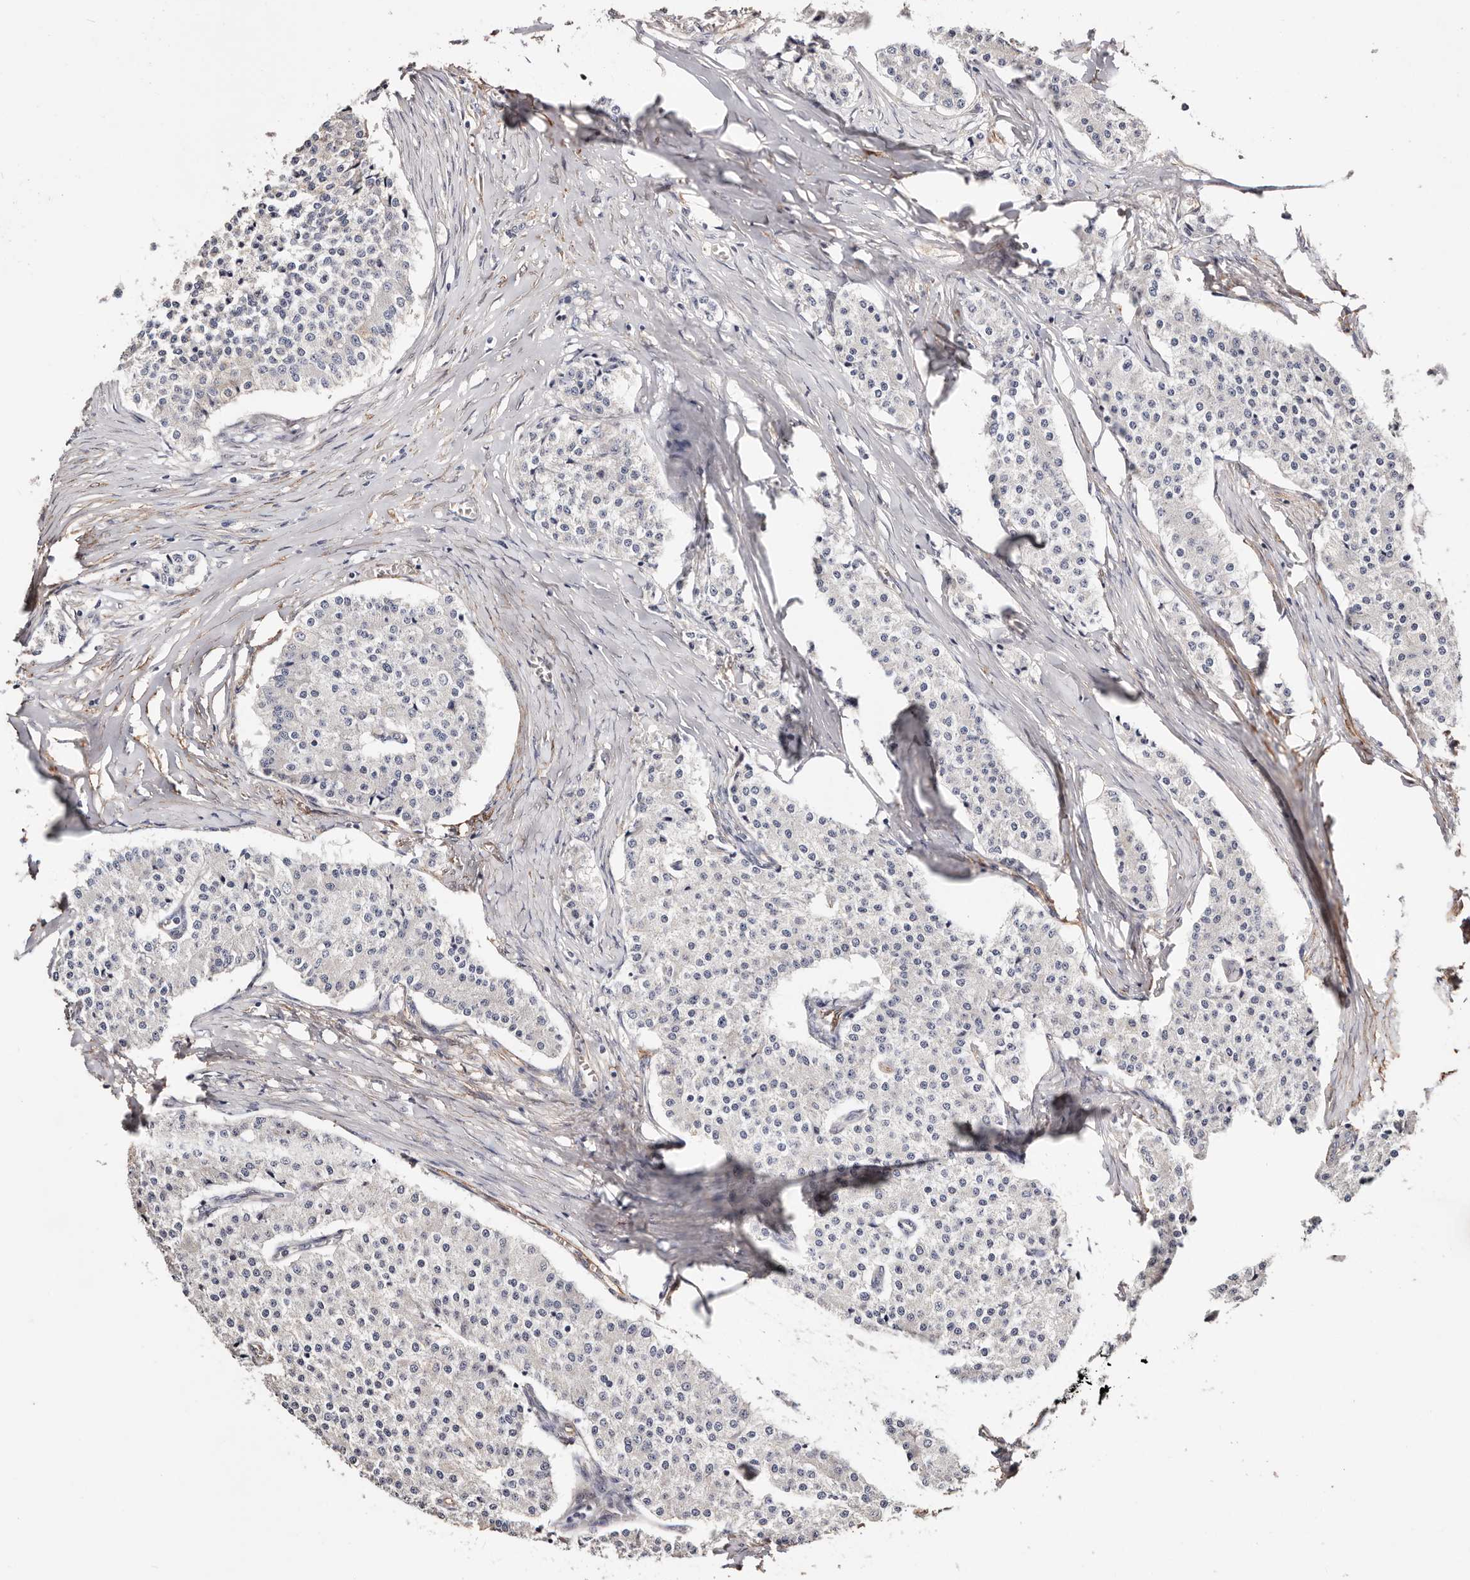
{"staining": {"intensity": "negative", "quantity": "none", "location": "none"}, "tissue": "carcinoid", "cell_type": "Tumor cells", "image_type": "cancer", "snomed": [{"axis": "morphology", "description": "Carcinoid, malignant, NOS"}, {"axis": "topography", "description": "Colon"}], "caption": "An image of carcinoid (malignant) stained for a protein shows no brown staining in tumor cells.", "gene": "TGM2", "patient": {"sex": "female", "age": 52}}